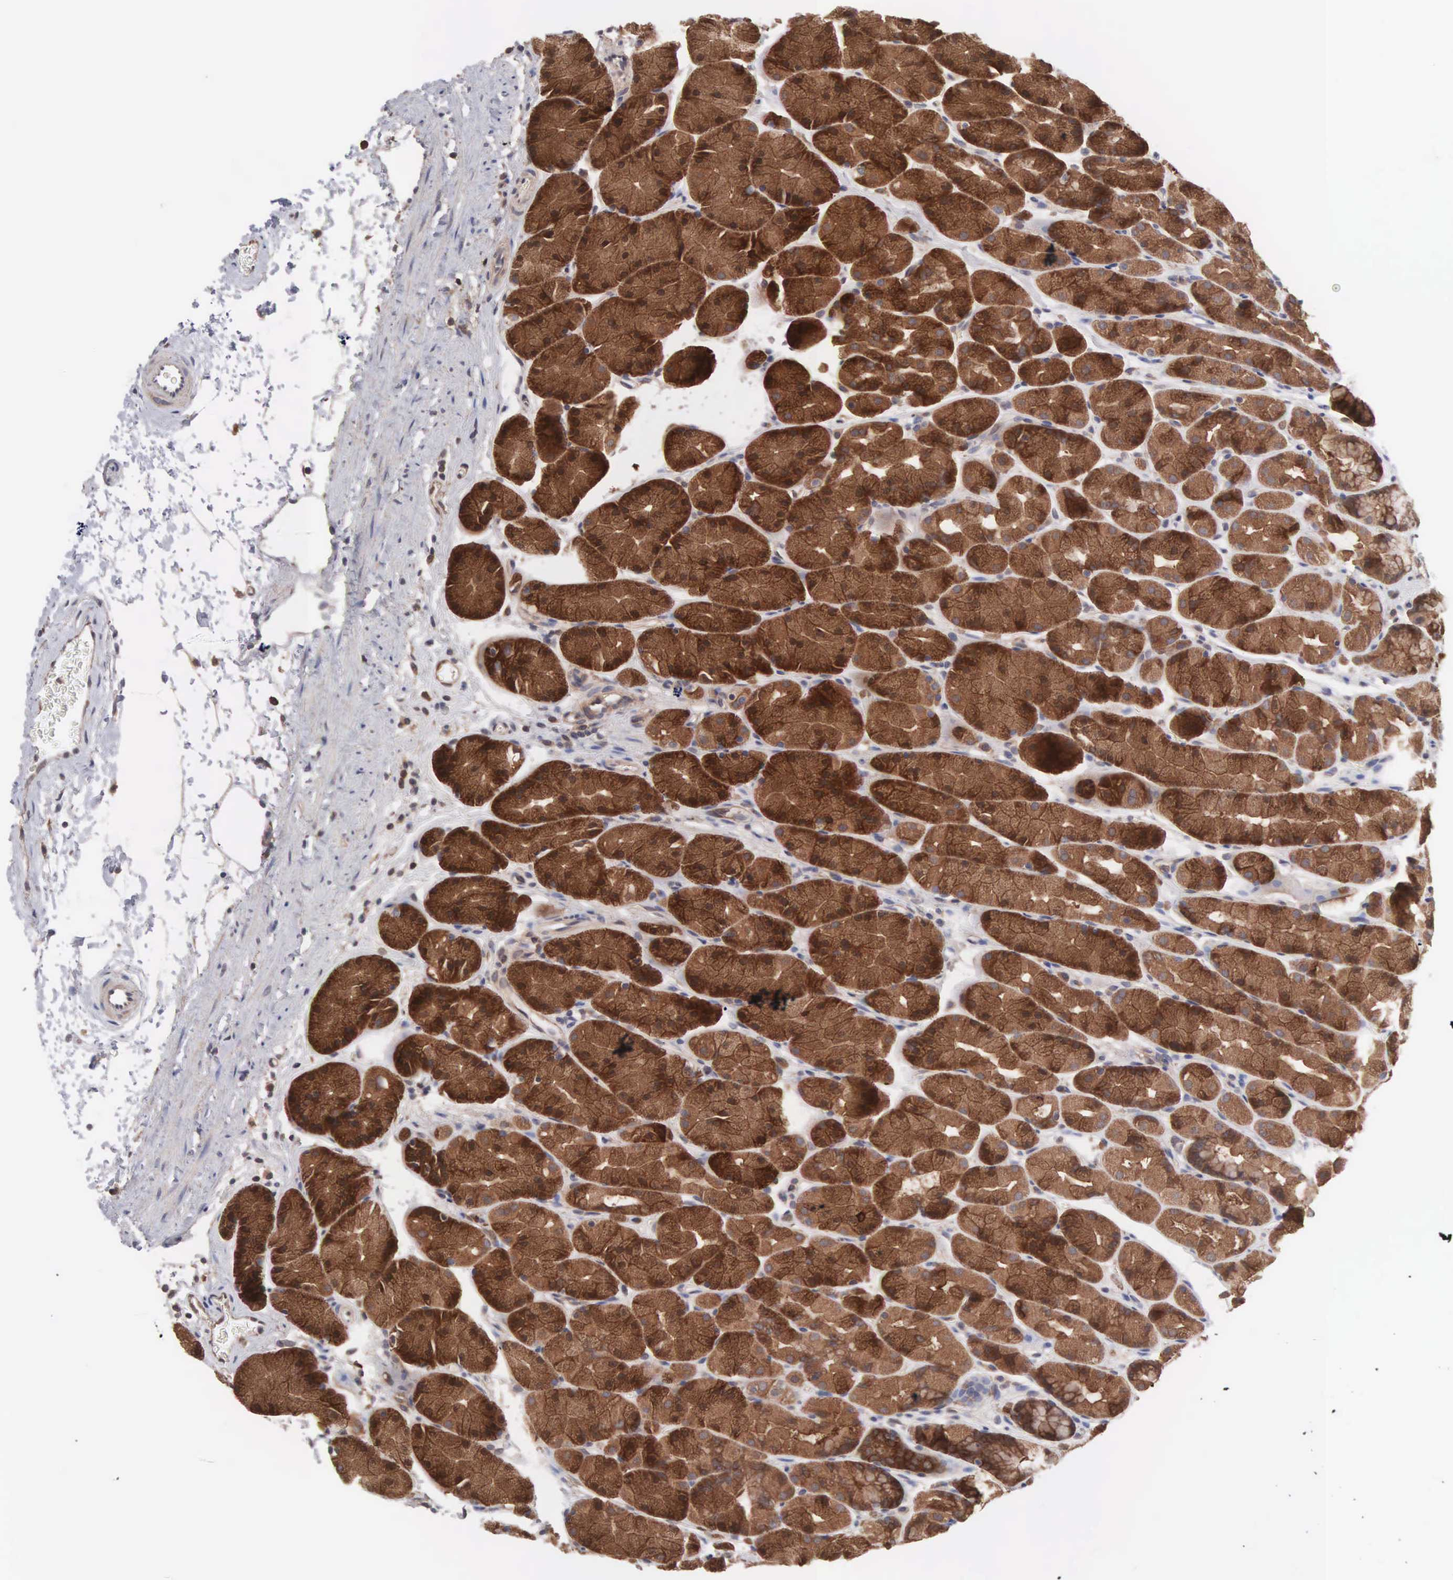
{"staining": {"intensity": "strong", "quantity": ">75%", "location": "cytoplasmic/membranous"}, "tissue": "stomach", "cell_type": "Glandular cells", "image_type": "normal", "snomed": [{"axis": "morphology", "description": "Adenocarcinoma, NOS"}, {"axis": "topography", "description": "Stomach, upper"}], "caption": "Protein analysis of unremarkable stomach displays strong cytoplasmic/membranous positivity in about >75% of glandular cells. The protein is stained brown, and the nuclei are stained in blue (DAB IHC with brightfield microscopy, high magnification).", "gene": "MTHFD1", "patient": {"sex": "male", "age": 47}}